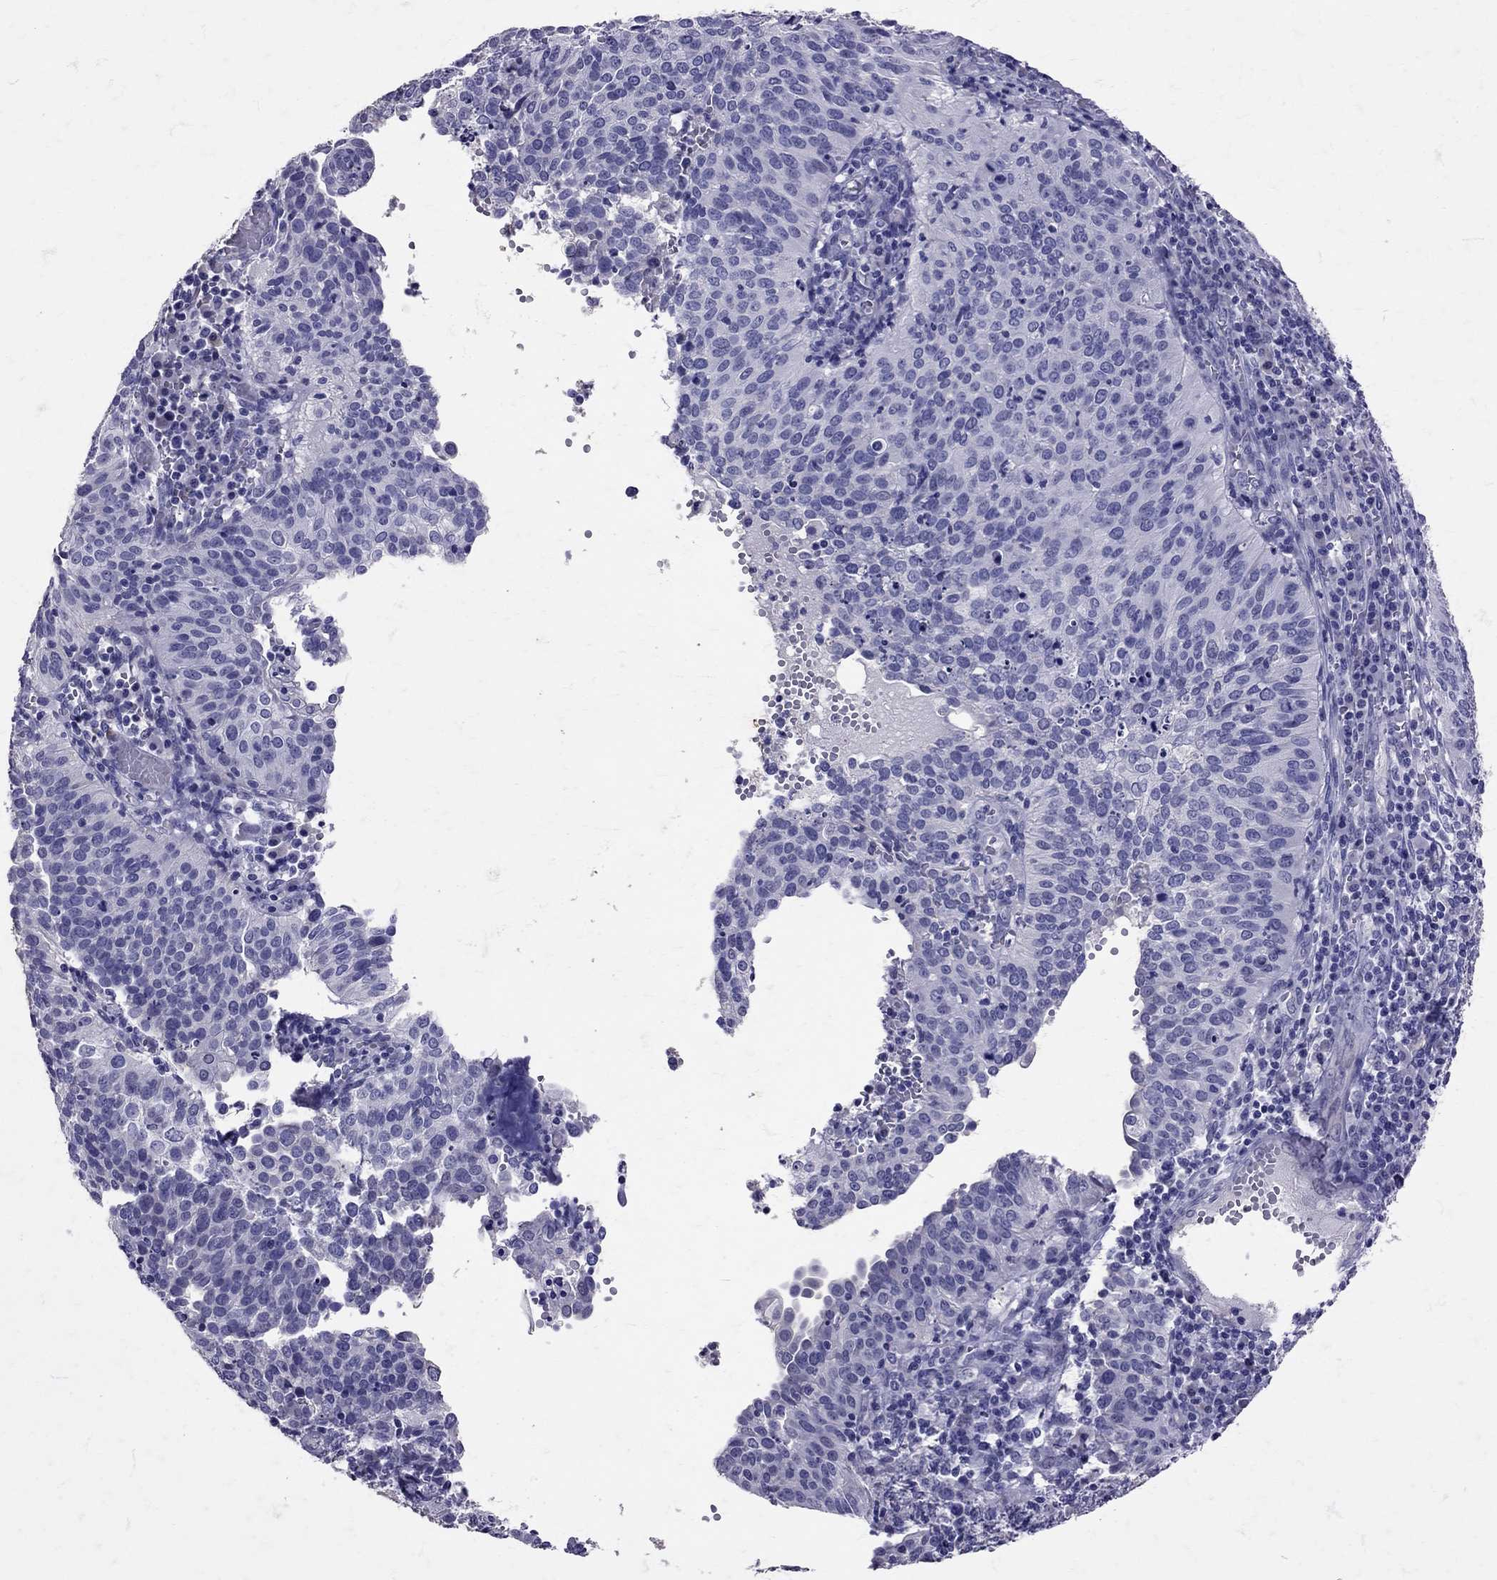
{"staining": {"intensity": "negative", "quantity": "none", "location": "none"}, "tissue": "cervical cancer", "cell_type": "Tumor cells", "image_type": "cancer", "snomed": [{"axis": "morphology", "description": "Squamous cell carcinoma, NOS"}, {"axis": "topography", "description": "Cervix"}], "caption": "The photomicrograph demonstrates no significant staining in tumor cells of cervical cancer (squamous cell carcinoma).", "gene": "SST", "patient": {"sex": "female", "age": 39}}